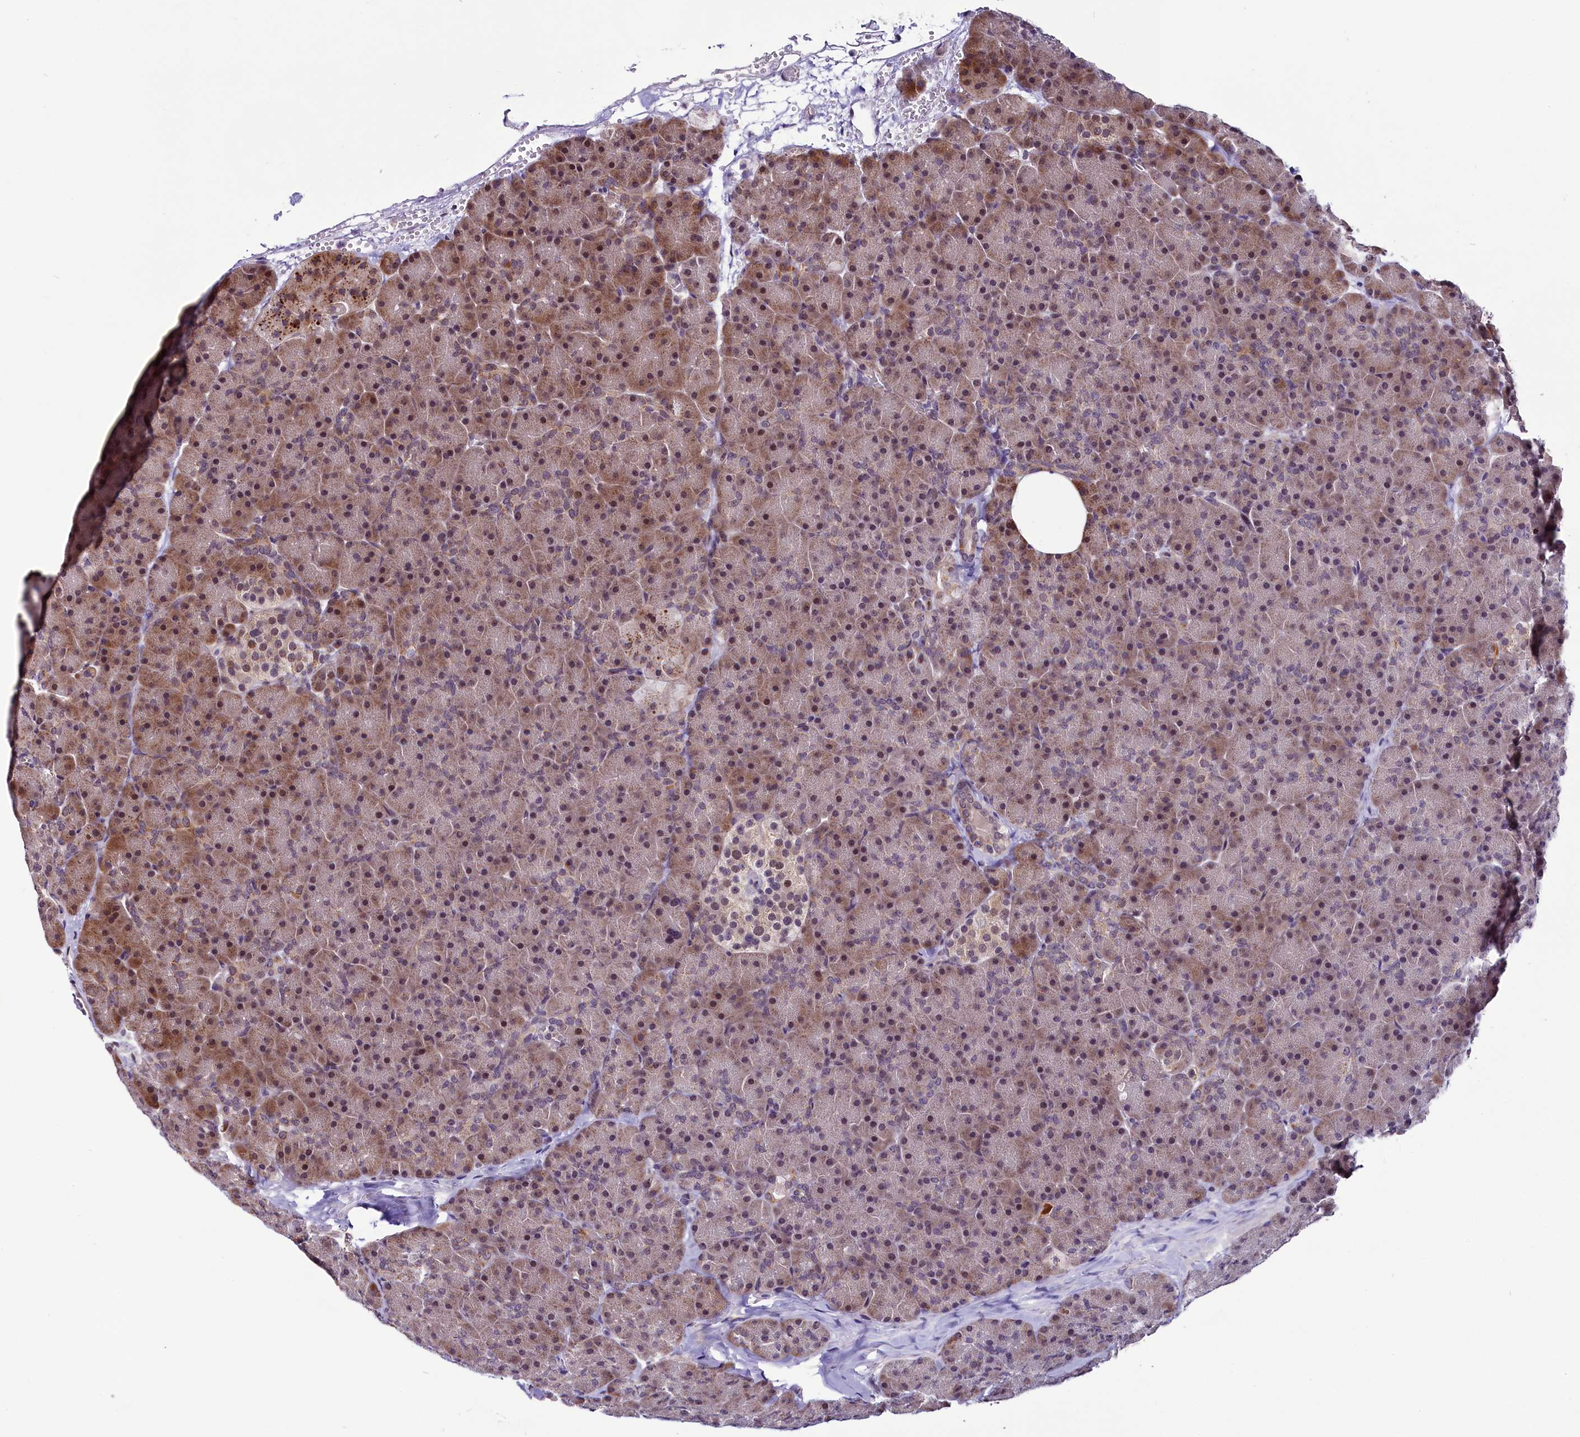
{"staining": {"intensity": "moderate", "quantity": "25%-75%", "location": "cytoplasmic/membranous,nuclear"}, "tissue": "pancreas", "cell_type": "Exocrine glandular cells", "image_type": "normal", "snomed": [{"axis": "morphology", "description": "Normal tissue, NOS"}, {"axis": "topography", "description": "Pancreas"}], "caption": "Immunohistochemistry of benign pancreas reveals medium levels of moderate cytoplasmic/membranous,nuclear staining in approximately 25%-75% of exocrine glandular cells. (Brightfield microscopy of DAB IHC at high magnification).", "gene": "RPUSD2", "patient": {"sex": "male", "age": 36}}